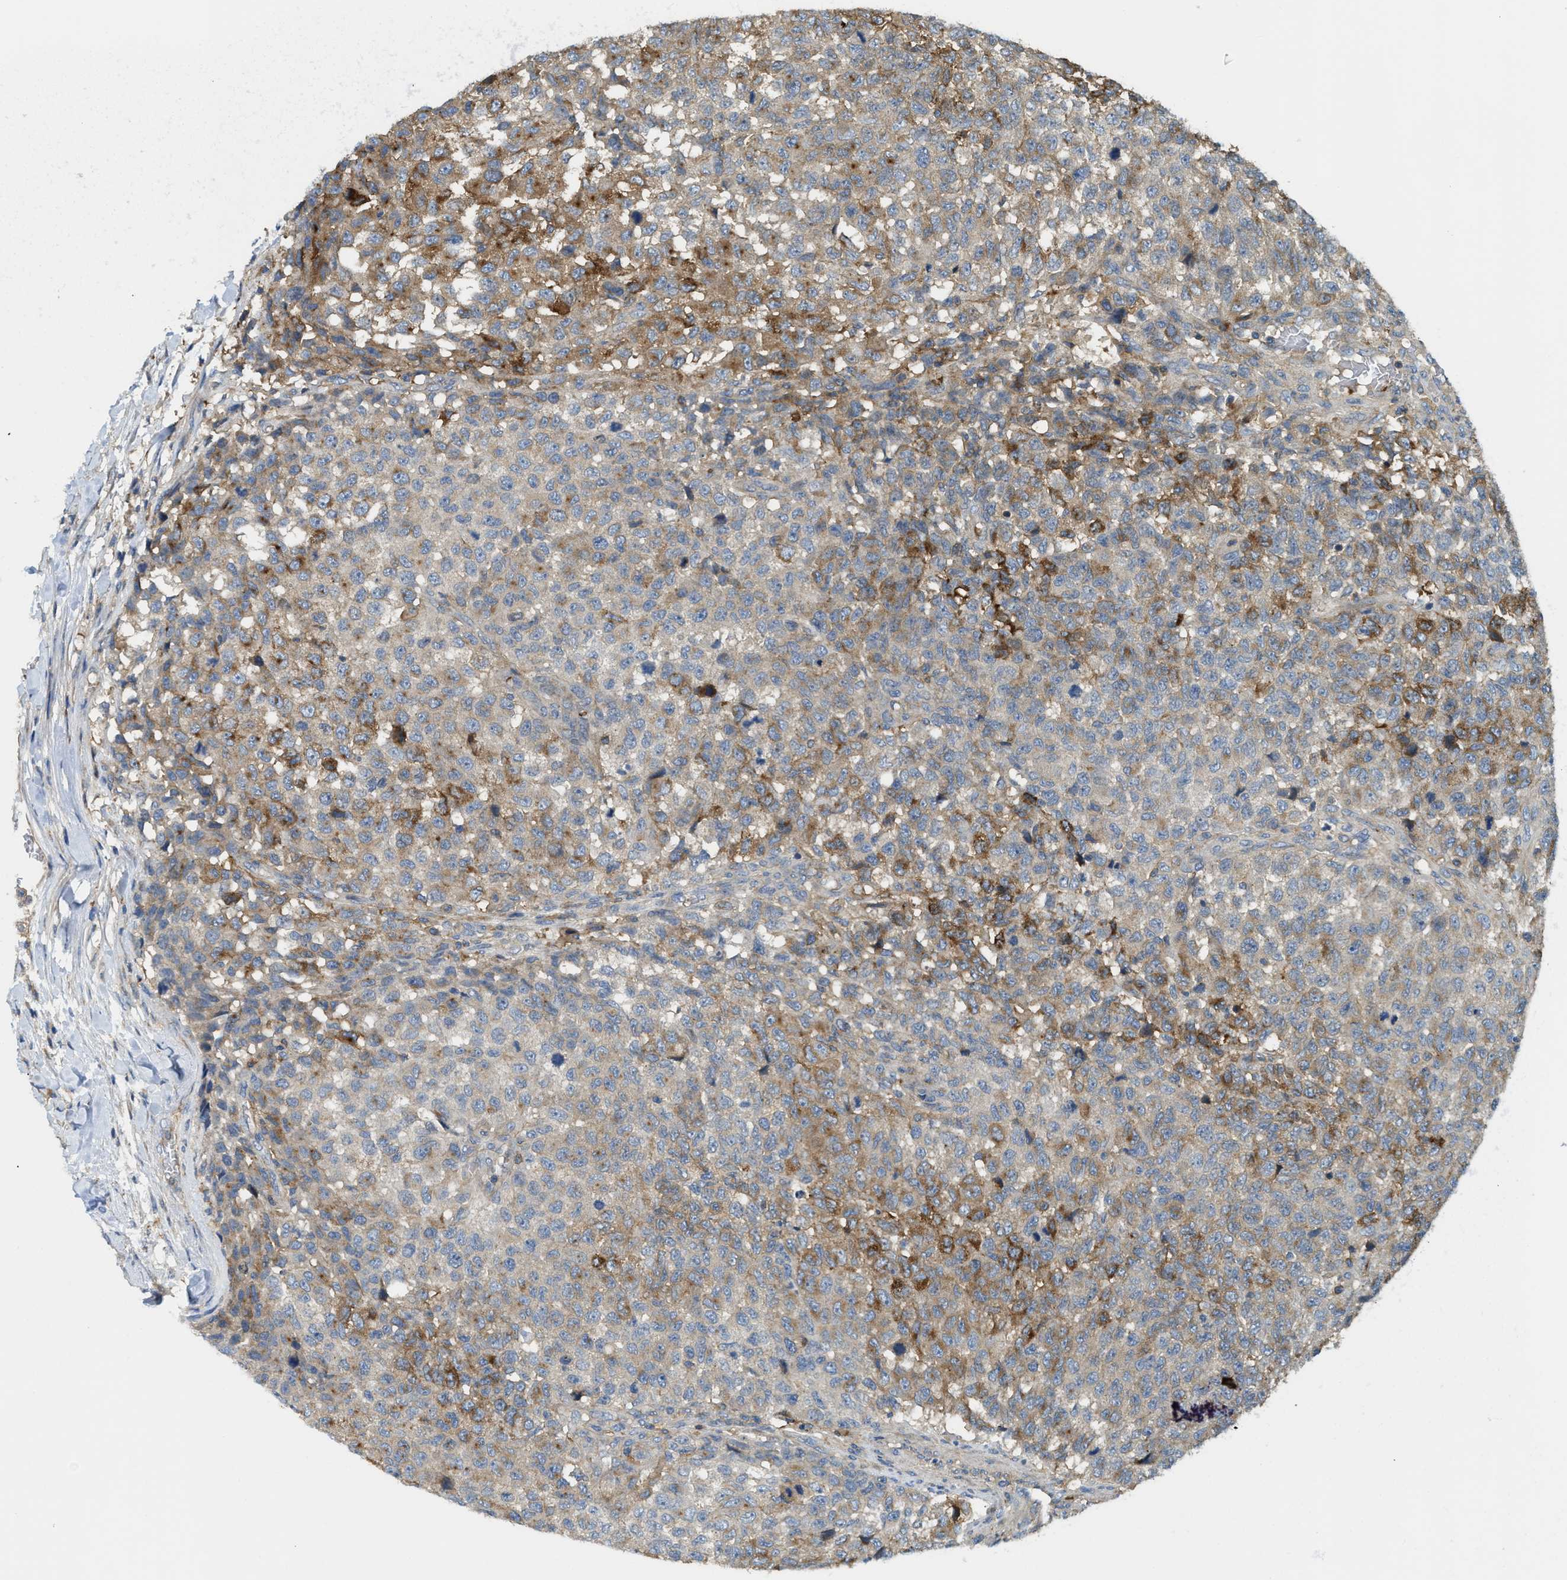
{"staining": {"intensity": "moderate", "quantity": "25%-75%", "location": "cytoplasmic/membranous"}, "tissue": "testis cancer", "cell_type": "Tumor cells", "image_type": "cancer", "snomed": [{"axis": "morphology", "description": "Seminoma, NOS"}, {"axis": "topography", "description": "Testis"}], "caption": "Moderate cytoplasmic/membranous staining is identified in about 25%-75% of tumor cells in testis cancer (seminoma). (Stains: DAB in brown, nuclei in blue, Microscopy: brightfield microscopy at high magnification).", "gene": "BAG4", "patient": {"sex": "male", "age": 59}}